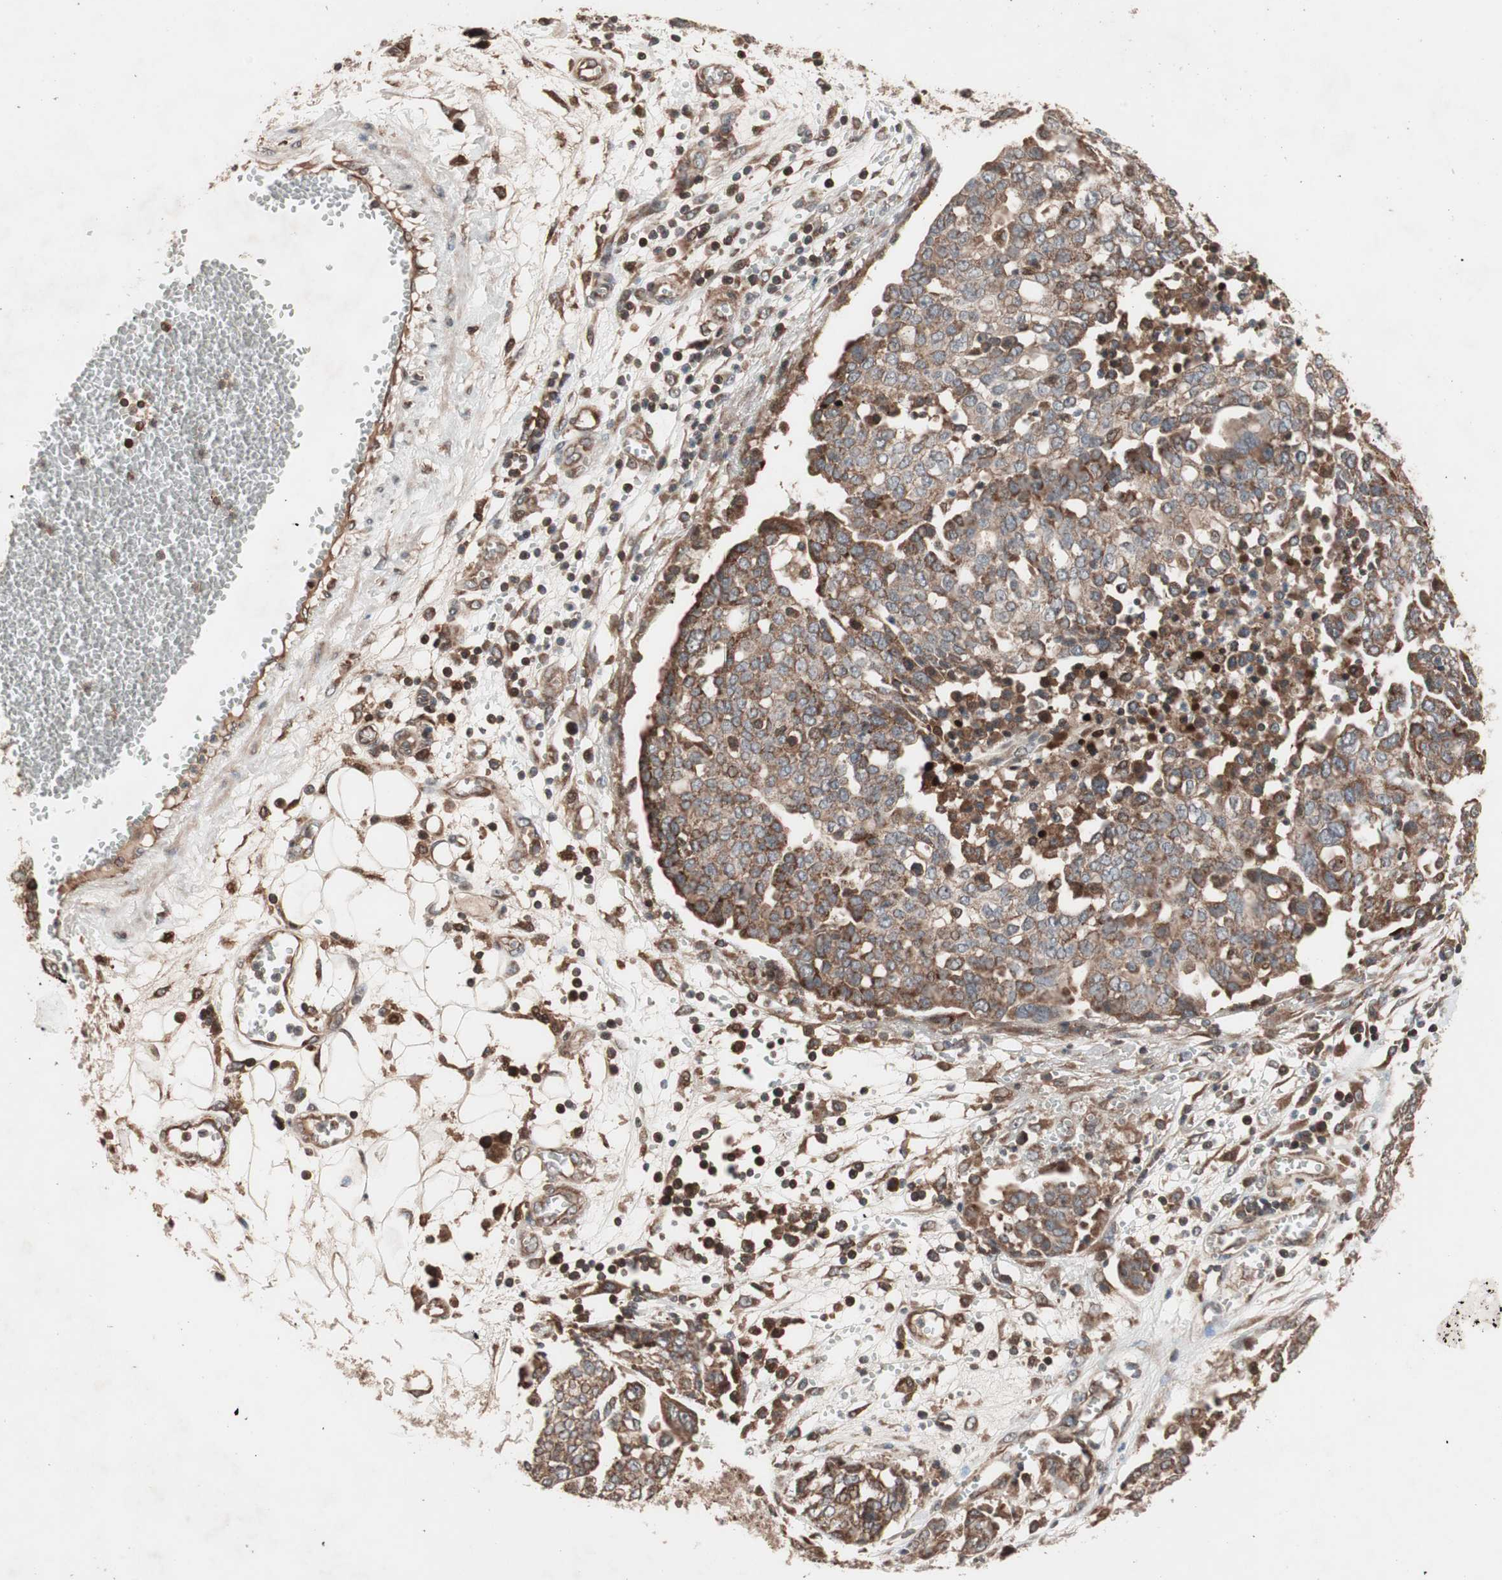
{"staining": {"intensity": "moderate", "quantity": ">75%", "location": "cytoplasmic/membranous"}, "tissue": "ovarian cancer", "cell_type": "Tumor cells", "image_type": "cancer", "snomed": [{"axis": "morphology", "description": "Cystadenocarcinoma, serous, NOS"}, {"axis": "topography", "description": "Soft tissue"}, {"axis": "topography", "description": "Ovary"}], "caption": "Immunohistochemistry (IHC) (DAB) staining of serous cystadenocarcinoma (ovarian) demonstrates moderate cytoplasmic/membranous protein positivity in approximately >75% of tumor cells.", "gene": "NF2", "patient": {"sex": "female", "age": 57}}